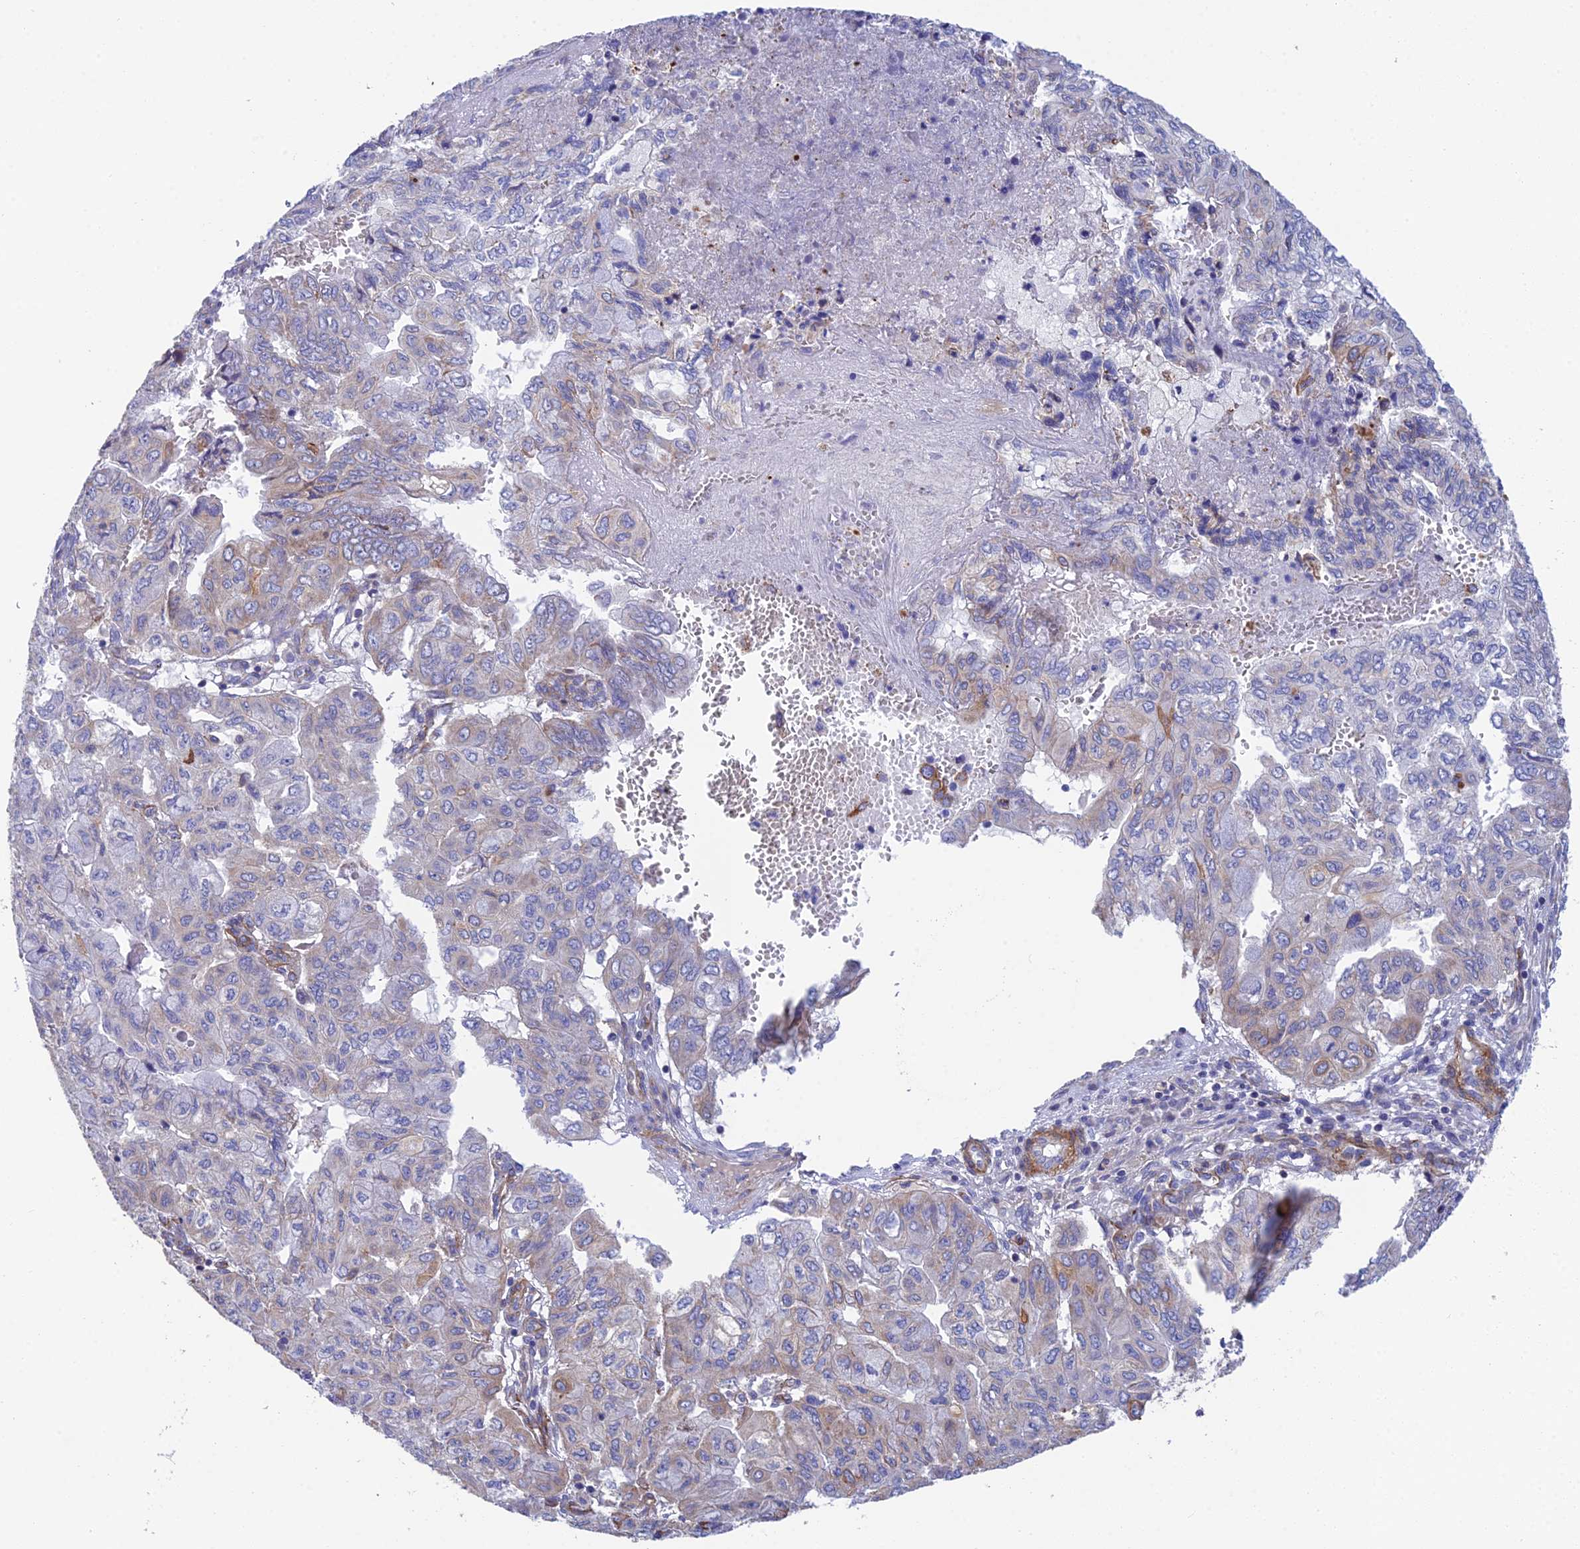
{"staining": {"intensity": "weak", "quantity": "<25%", "location": "cytoplasmic/membranous"}, "tissue": "pancreatic cancer", "cell_type": "Tumor cells", "image_type": "cancer", "snomed": [{"axis": "morphology", "description": "Adenocarcinoma, NOS"}, {"axis": "topography", "description": "Pancreas"}], "caption": "High magnification brightfield microscopy of pancreatic adenocarcinoma stained with DAB (brown) and counterstained with hematoxylin (blue): tumor cells show no significant staining.", "gene": "CSPG4", "patient": {"sex": "male", "age": 51}}